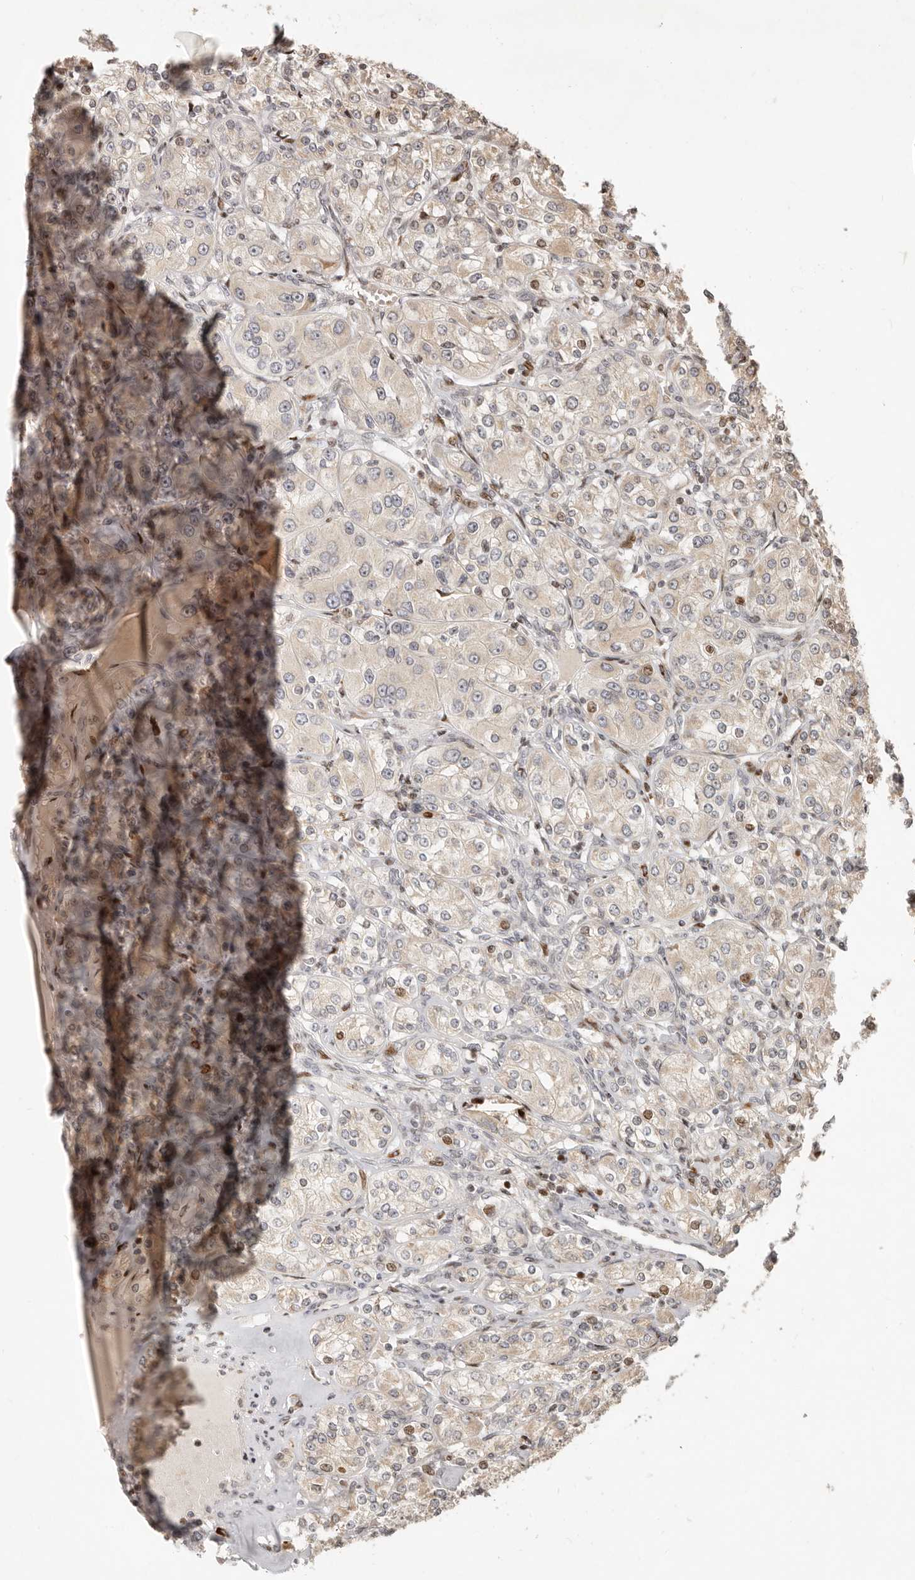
{"staining": {"intensity": "negative", "quantity": "none", "location": "none"}, "tissue": "renal cancer", "cell_type": "Tumor cells", "image_type": "cancer", "snomed": [{"axis": "morphology", "description": "Adenocarcinoma, NOS"}, {"axis": "topography", "description": "Kidney"}], "caption": "This is an immunohistochemistry micrograph of renal cancer (adenocarcinoma). There is no staining in tumor cells.", "gene": "TRIM4", "patient": {"sex": "male", "age": 77}}